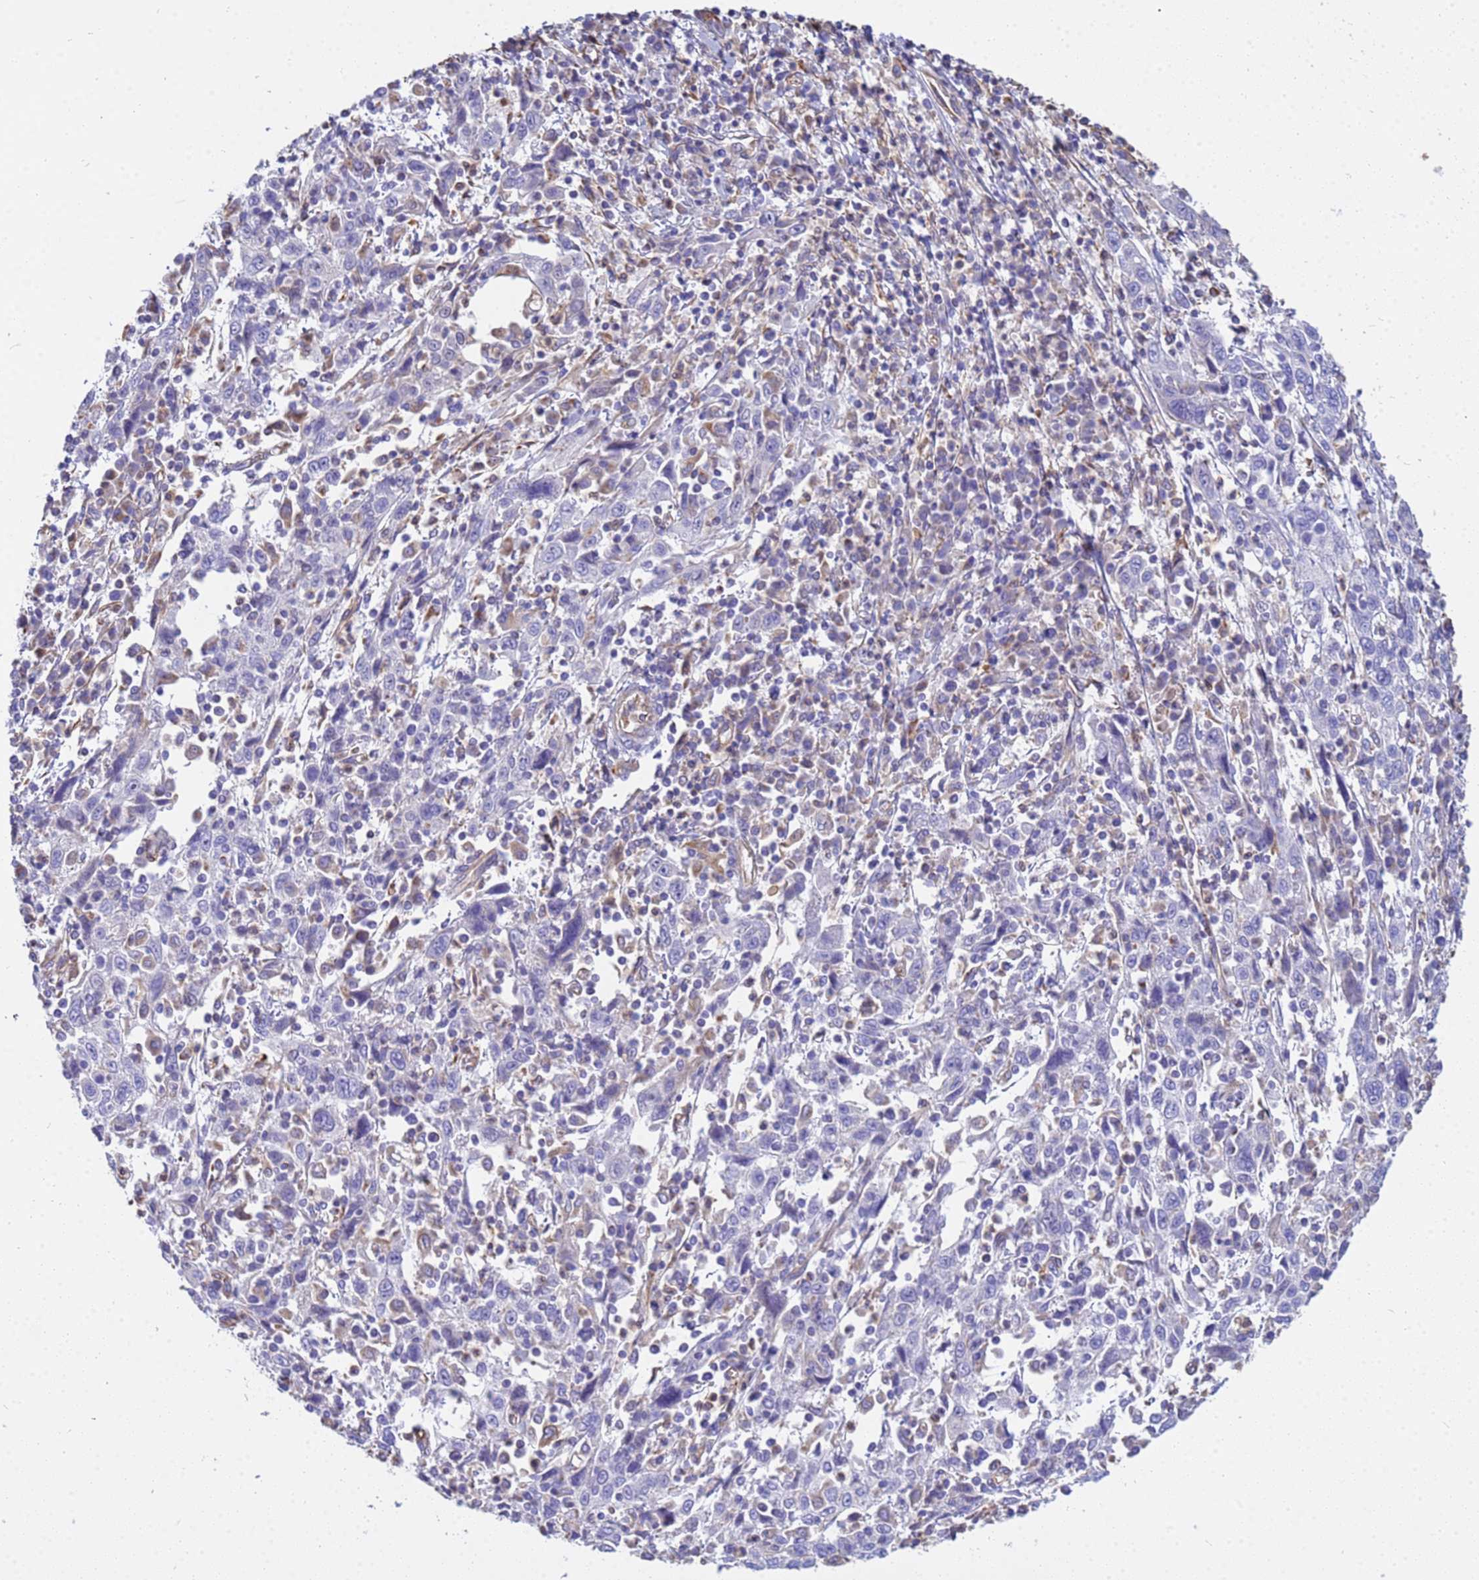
{"staining": {"intensity": "negative", "quantity": "none", "location": "none"}, "tissue": "cervical cancer", "cell_type": "Tumor cells", "image_type": "cancer", "snomed": [{"axis": "morphology", "description": "Squamous cell carcinoma, NOS"}, {"axis": "topography", "description": "Cervix"}], "caption": "Immunohistochemistry micrograph of human cervical cancer stained for a protein (brown), which reveals no staining in tumor cells.", "gene": "TCEAL3", "patient": {"sex": "female", "age": 46}}